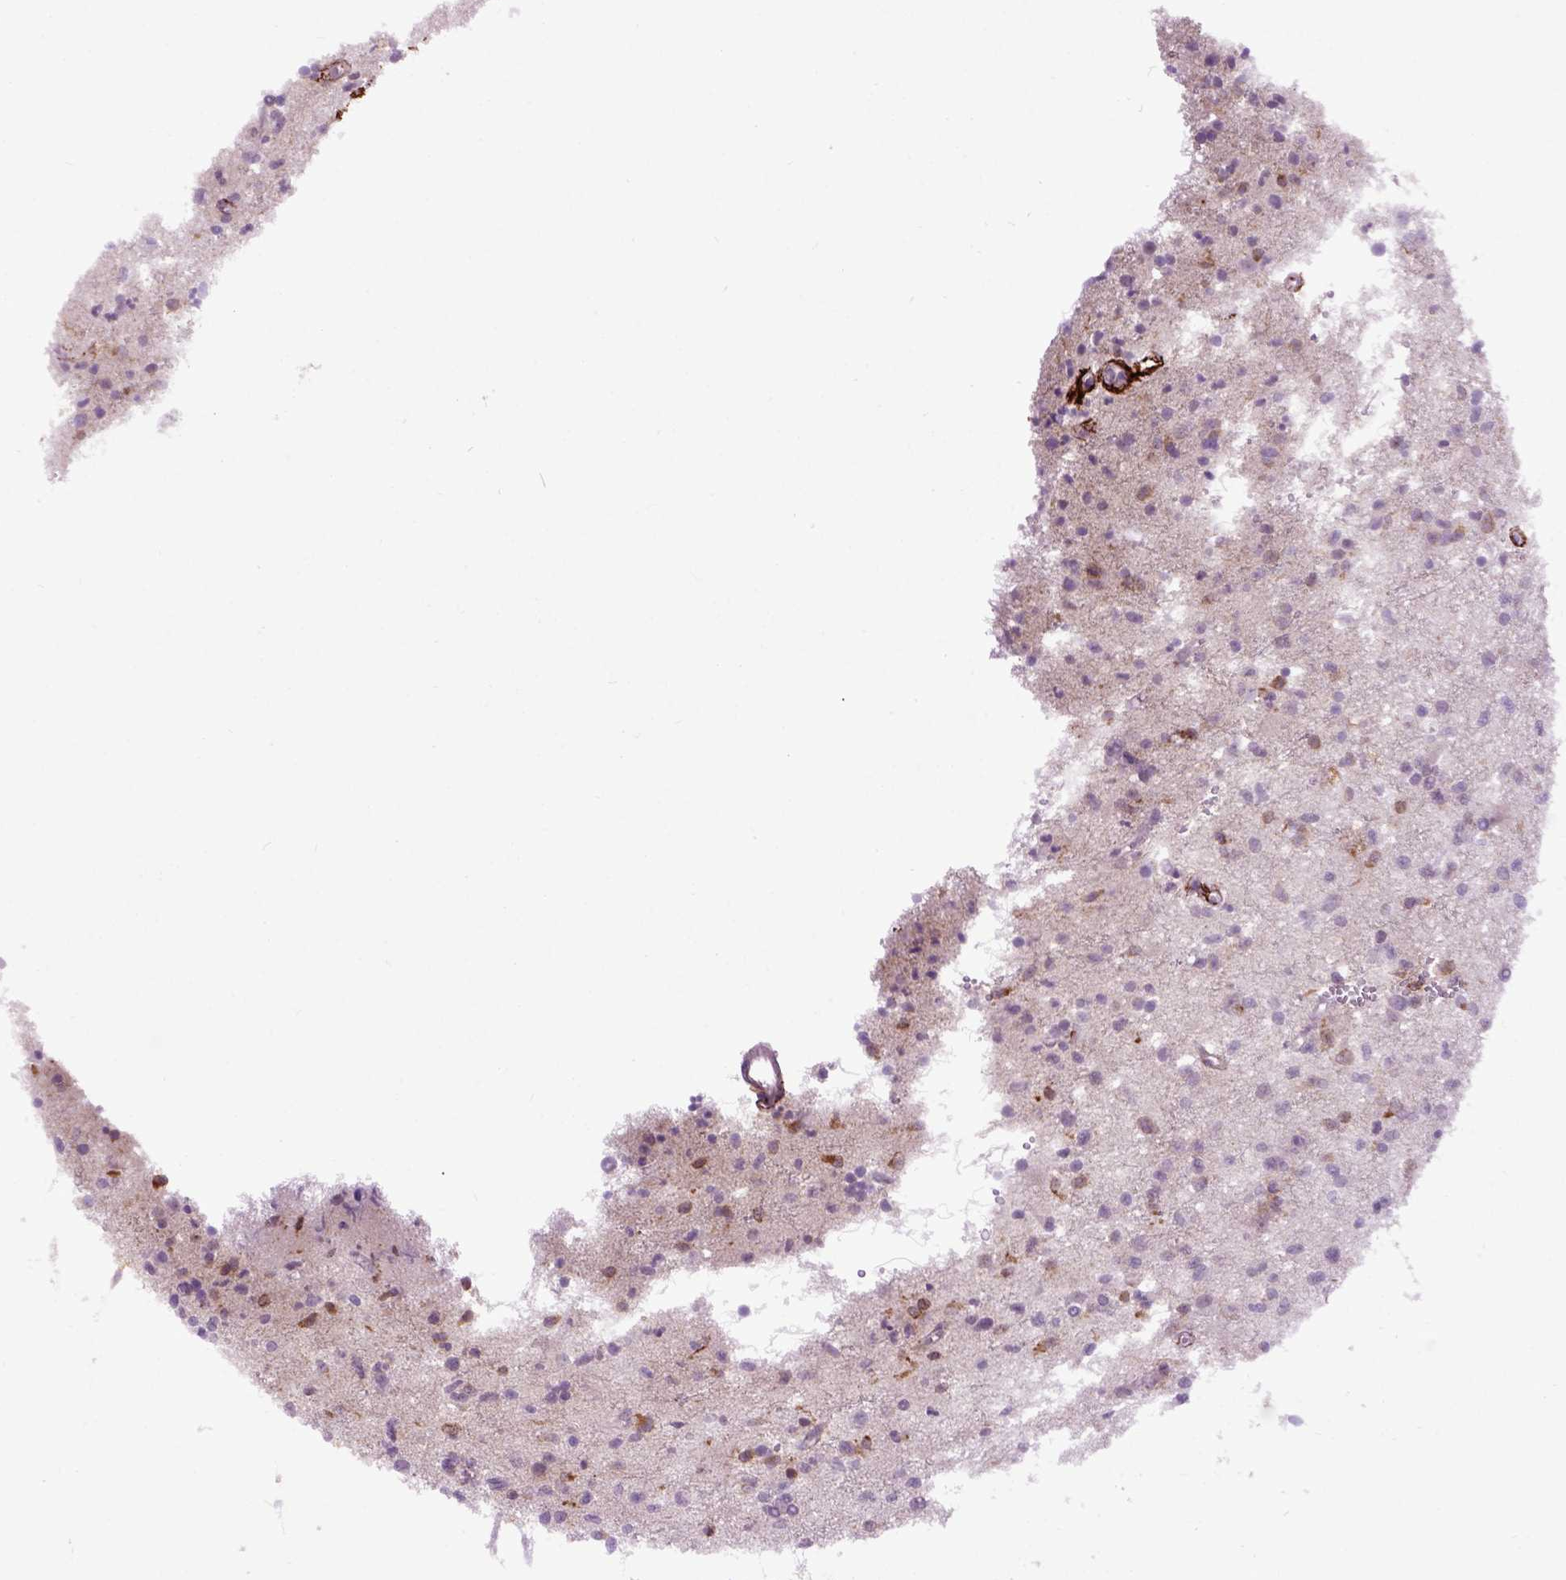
{"staining": {"intensity": "negative", "quantity": "none", "location": "none"}, "tissue": "glioma", "cell_type": "Tumor cells", "image_type": "cancer", "snomed": [{"axis": "morphology", "description": "Glioma, malignant, Low grade"}, {"axis": "topography", "description": "Brain"}], "caption": "IHC micrograph of neoplastic tissue: malignant low-grade glioma stained with DAB (3,3'-diaminobenzidine) displays no significant protein positivity in tumor cells.", "gene": "EMILIN3", "patient": {"sex": "male", "age": 64}}